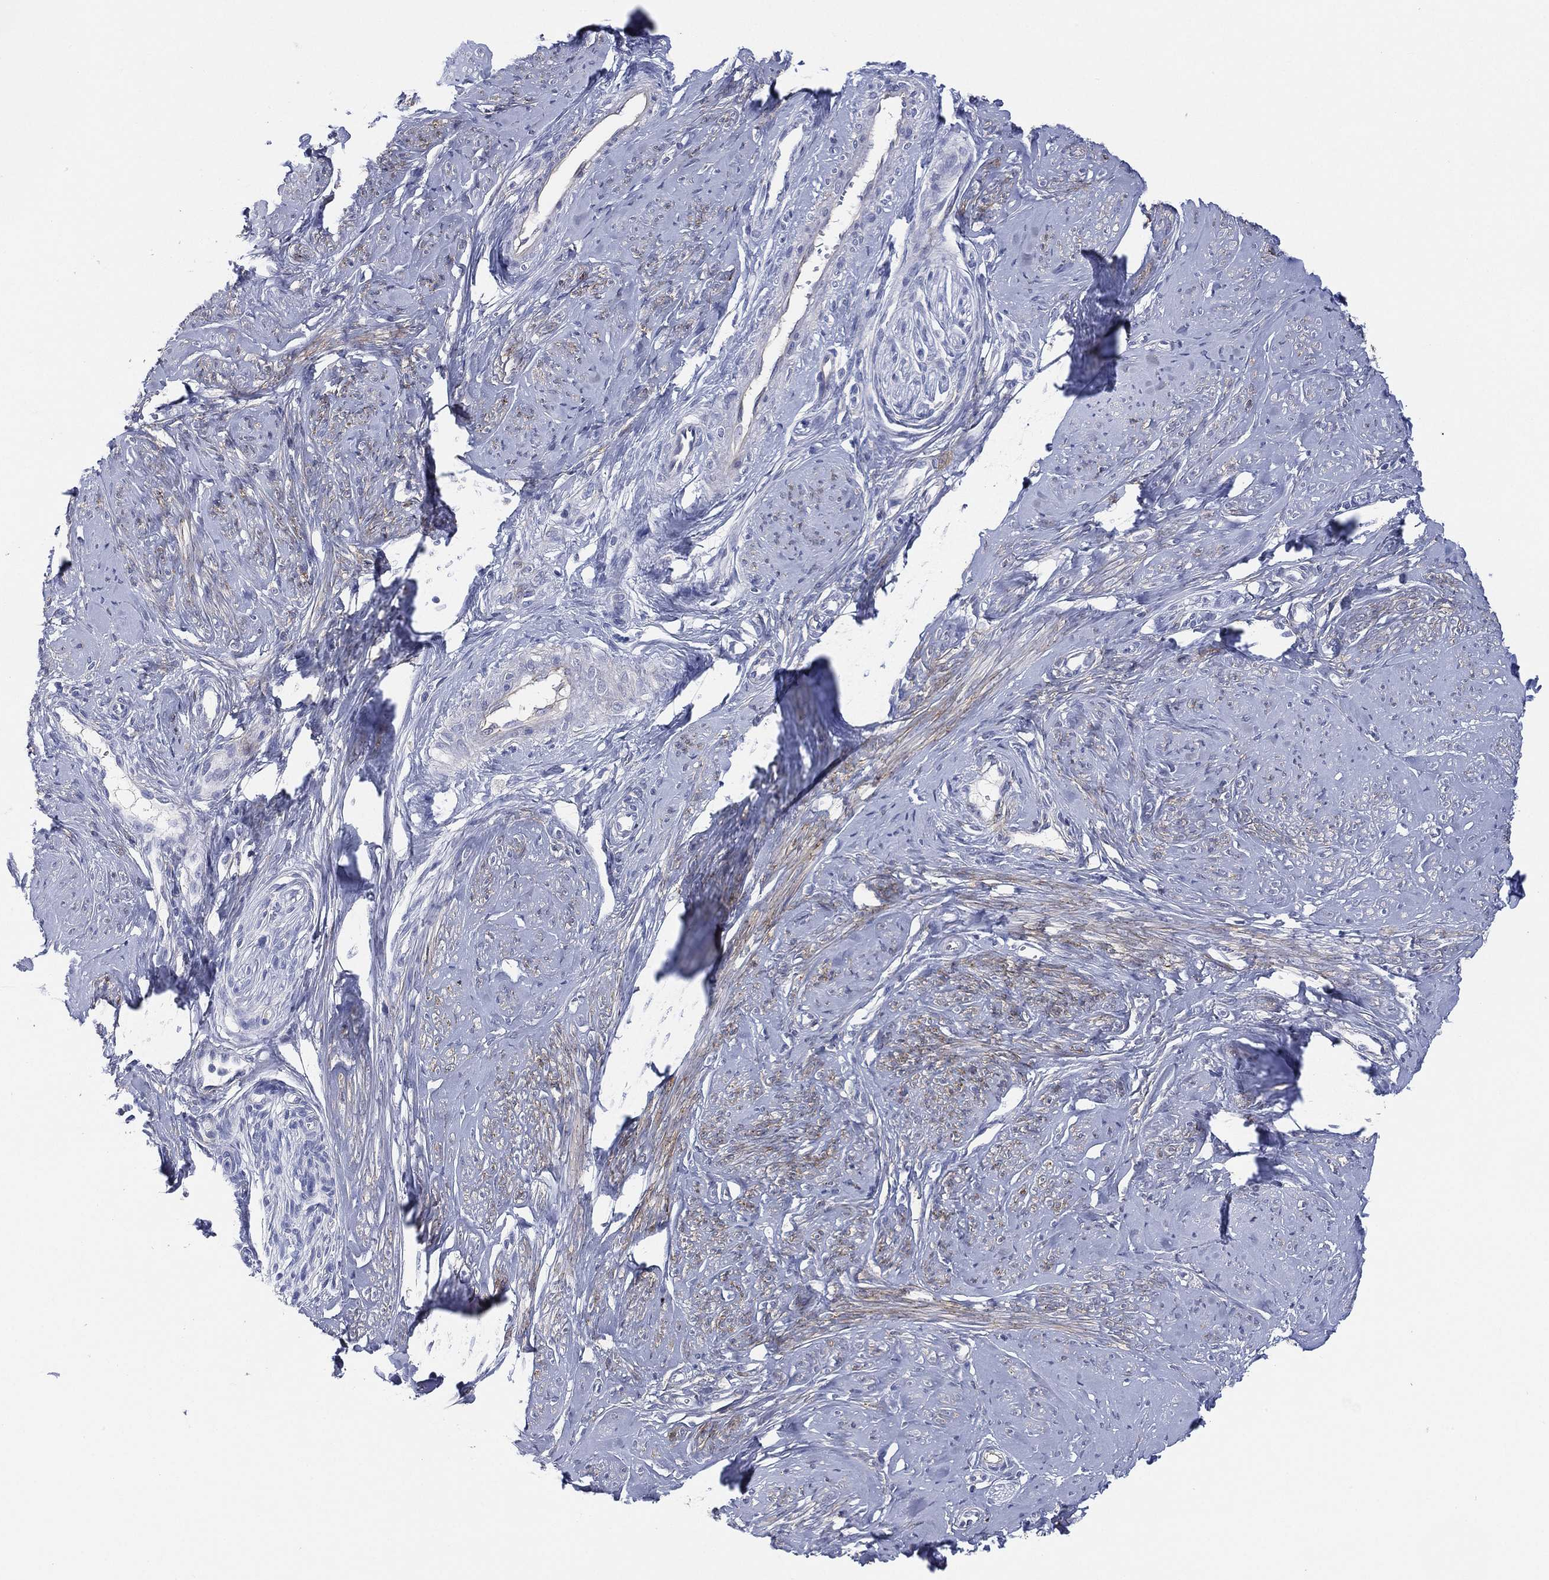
{"staining": {"intensity": "negative", "quantity": "none", "location": "none"}, "tissue": "smooth muscle", "cell_type": "Smooth muscle cells", "image_type": "normal", "snomed": [{"axis": "morphology", "description": "Normal tissue, NOS"}, {"axis": "topography", "description": "Smooth muscle"}], "caption": "Smooth muscle stained for a protein using immunohistochemistry (IHC) exhibits no staining smooth muscle cells.", "gene": "C5orf46", "patient": {"sex": "female", "age": 48}}